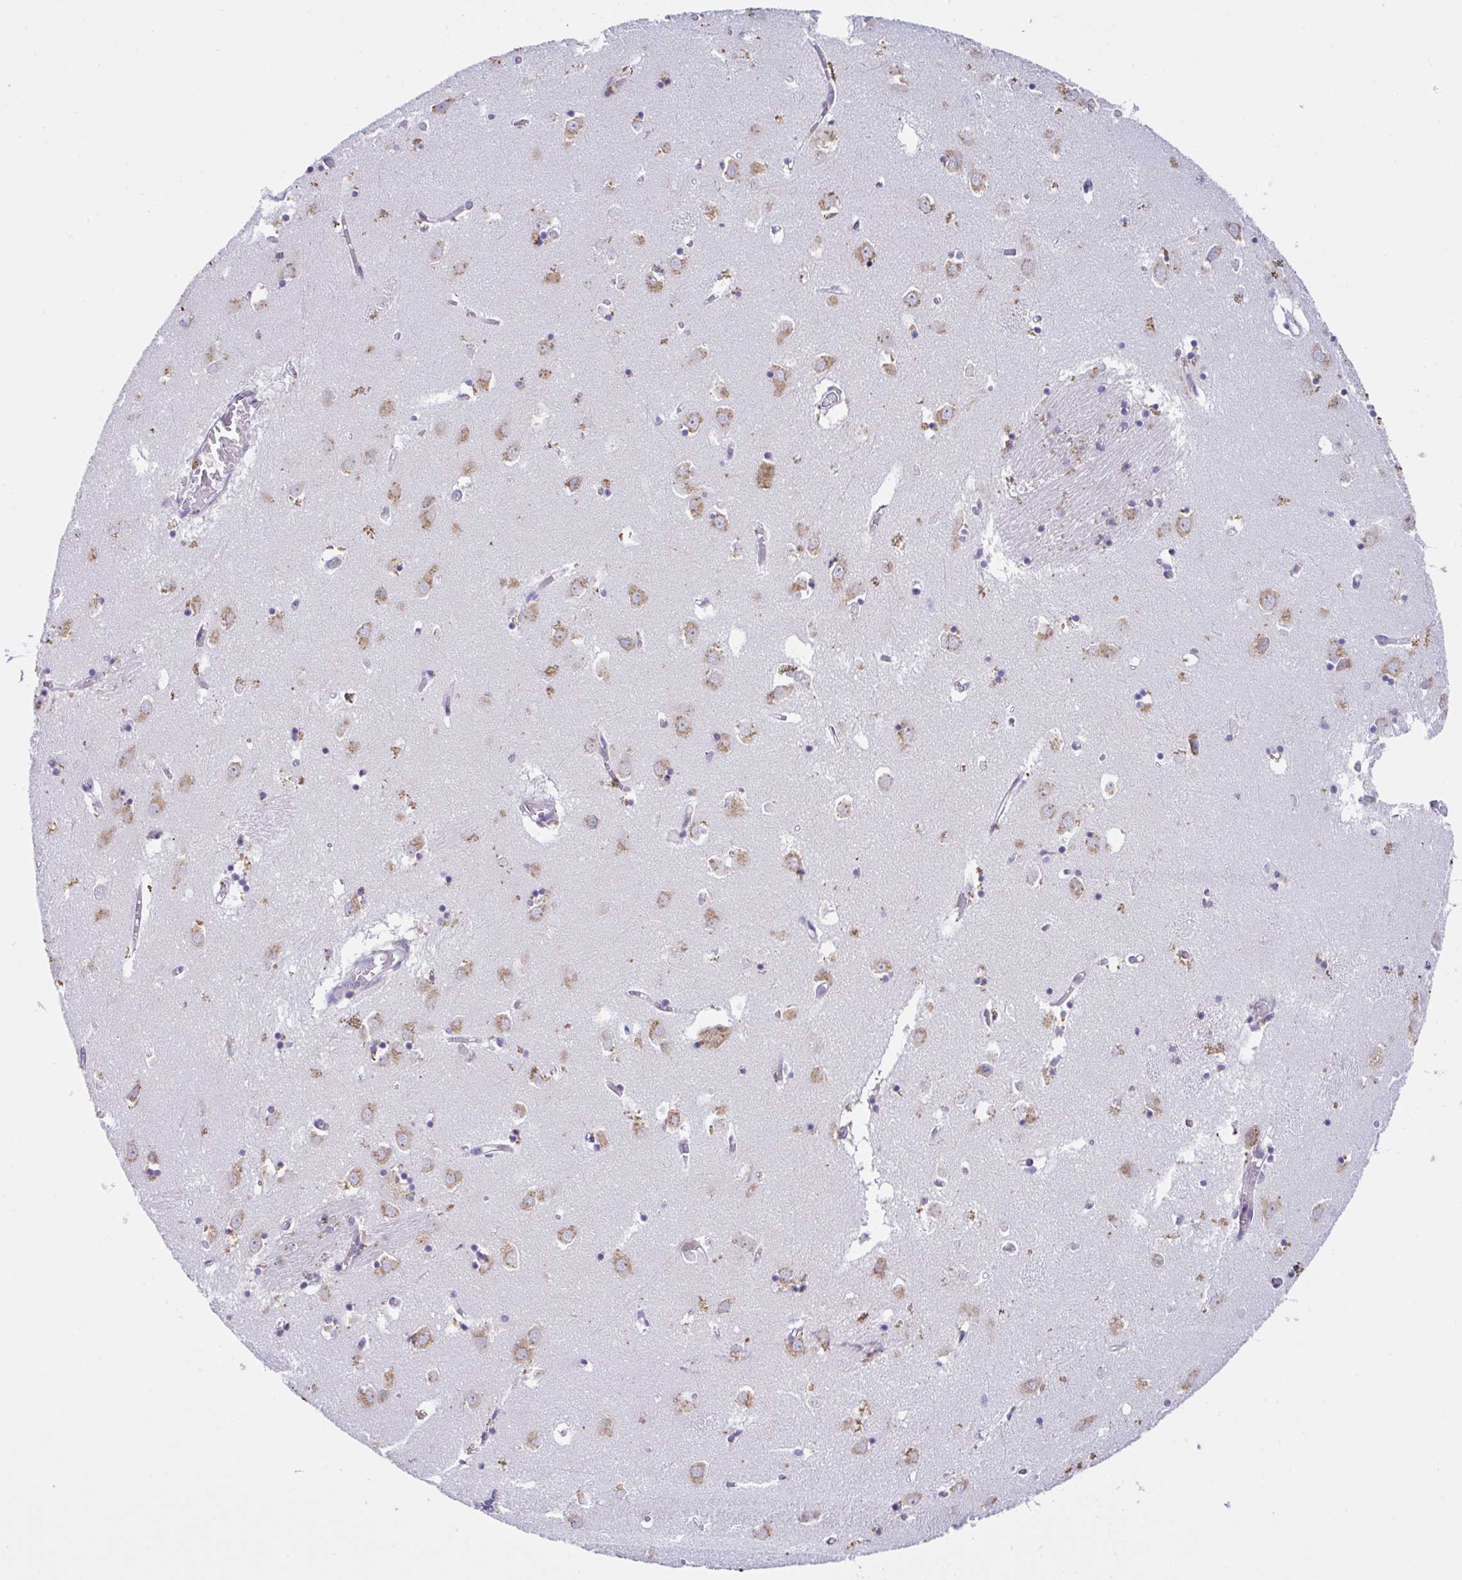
{"staining": {"intensity": "negative", "quantity": "none", "location": "none"}, "tissue": "caudate", "cell_type": "Glial cells", "image_type": "normal", "snomed": [{"axis": "morphology", "description": "Normal tissue, NOS"}, {"axis": "topography", "description": "Lateral ventricle wall"}], "caption": "Immunohistochemical staining of benign human caudate shows no significant staining in glial cells. (DAB (3,3'-diaminobenzidine) immunohistochemistry, high magnification).", "gene": "FAU", "patient": {"sex": "male", "age": 70}}